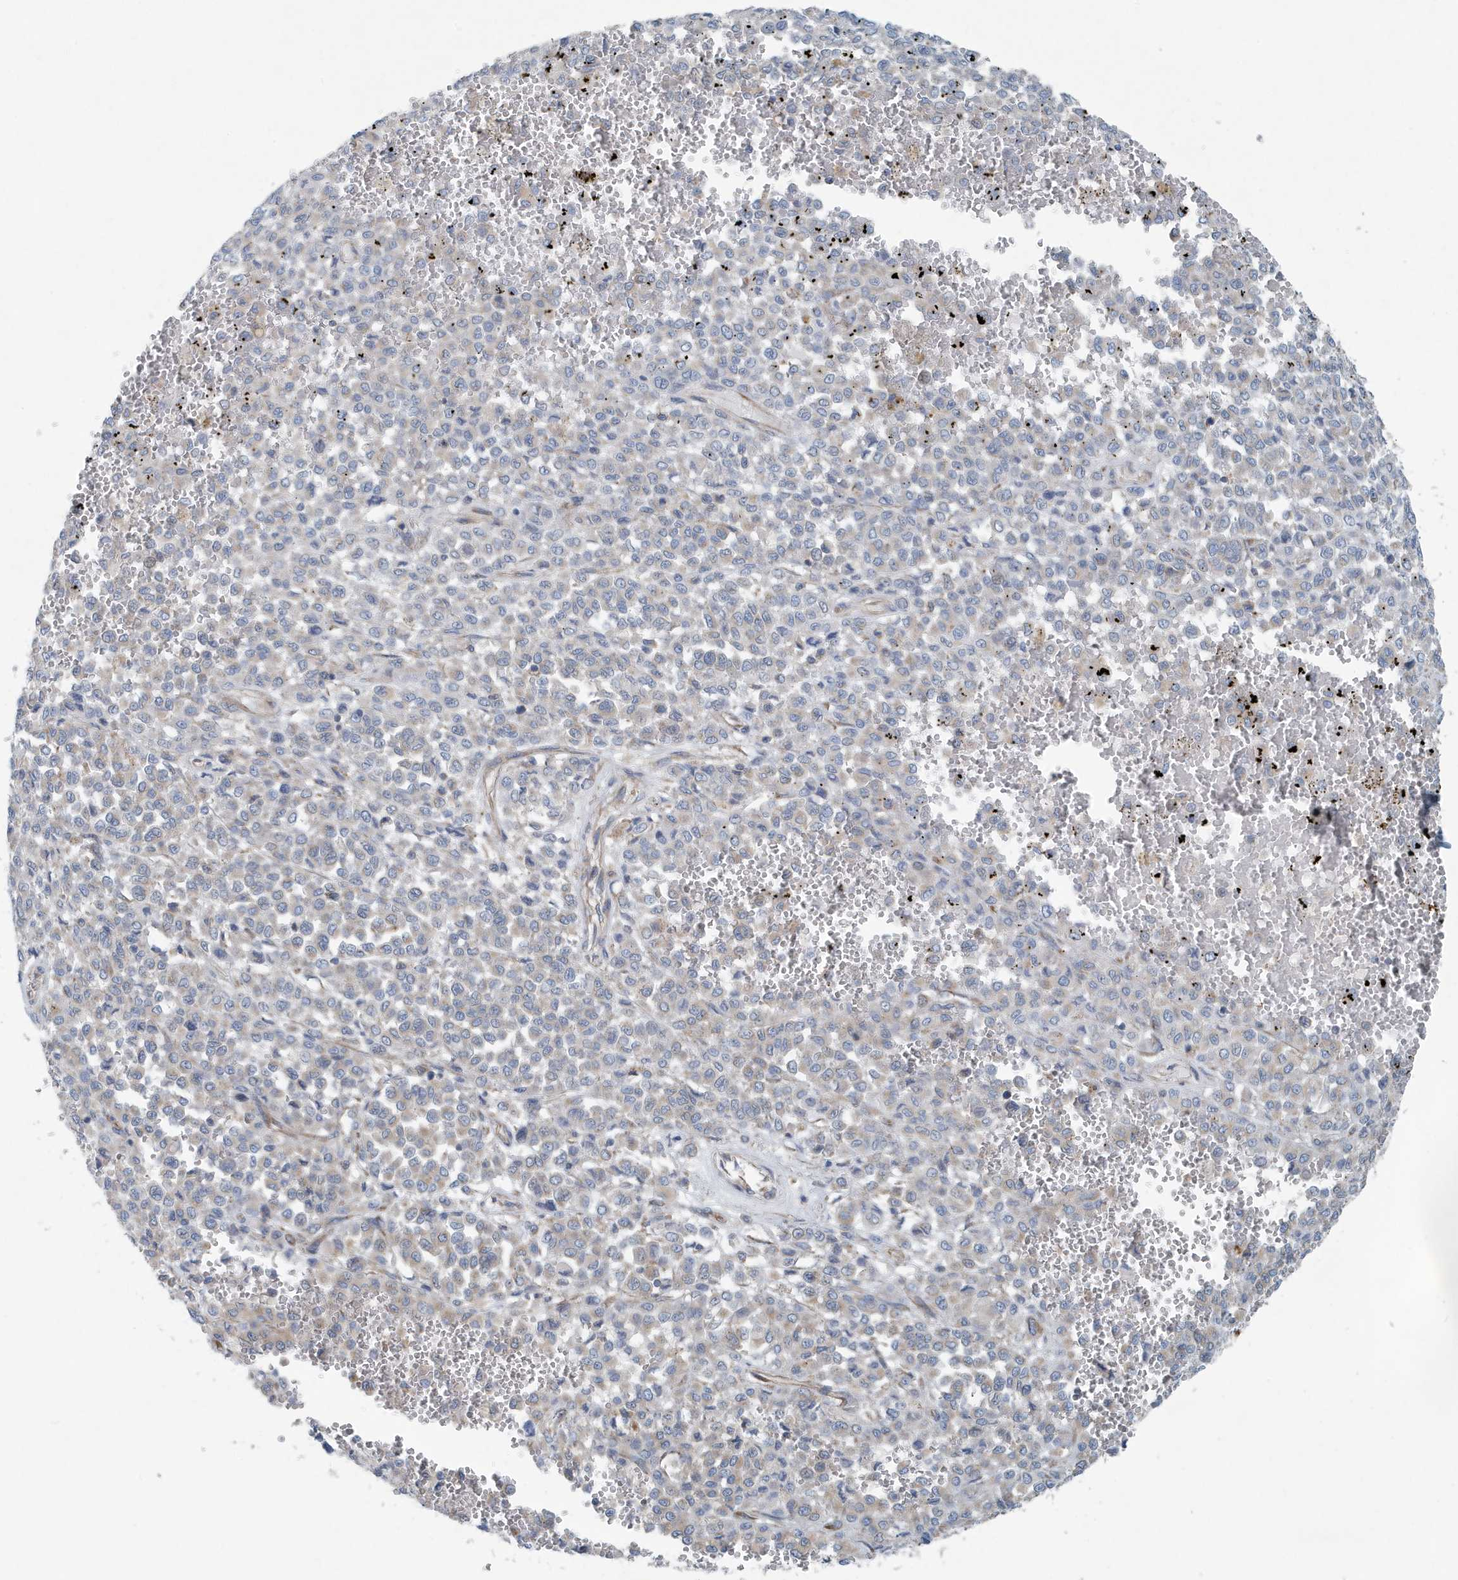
{"staining": {"intensity": "weak", "quantity": "<25%", "location": "cytoplasmic/membranous"}, "tissue": "melanoma", "cell_type": "Tumor cells", "image_type": "cancer", "snomed": [{"axis": "morphology", "description": "Malignant melanoma, Metastatic site"}, {"axis": "topography", "description": "Pancreas"}], "caption": "This is an IHC photomicrograph of human melanoma. There is no positivity in tumor cells.", "gene": "PPM1M", "patient": {"sex": "female", "age": 30}}